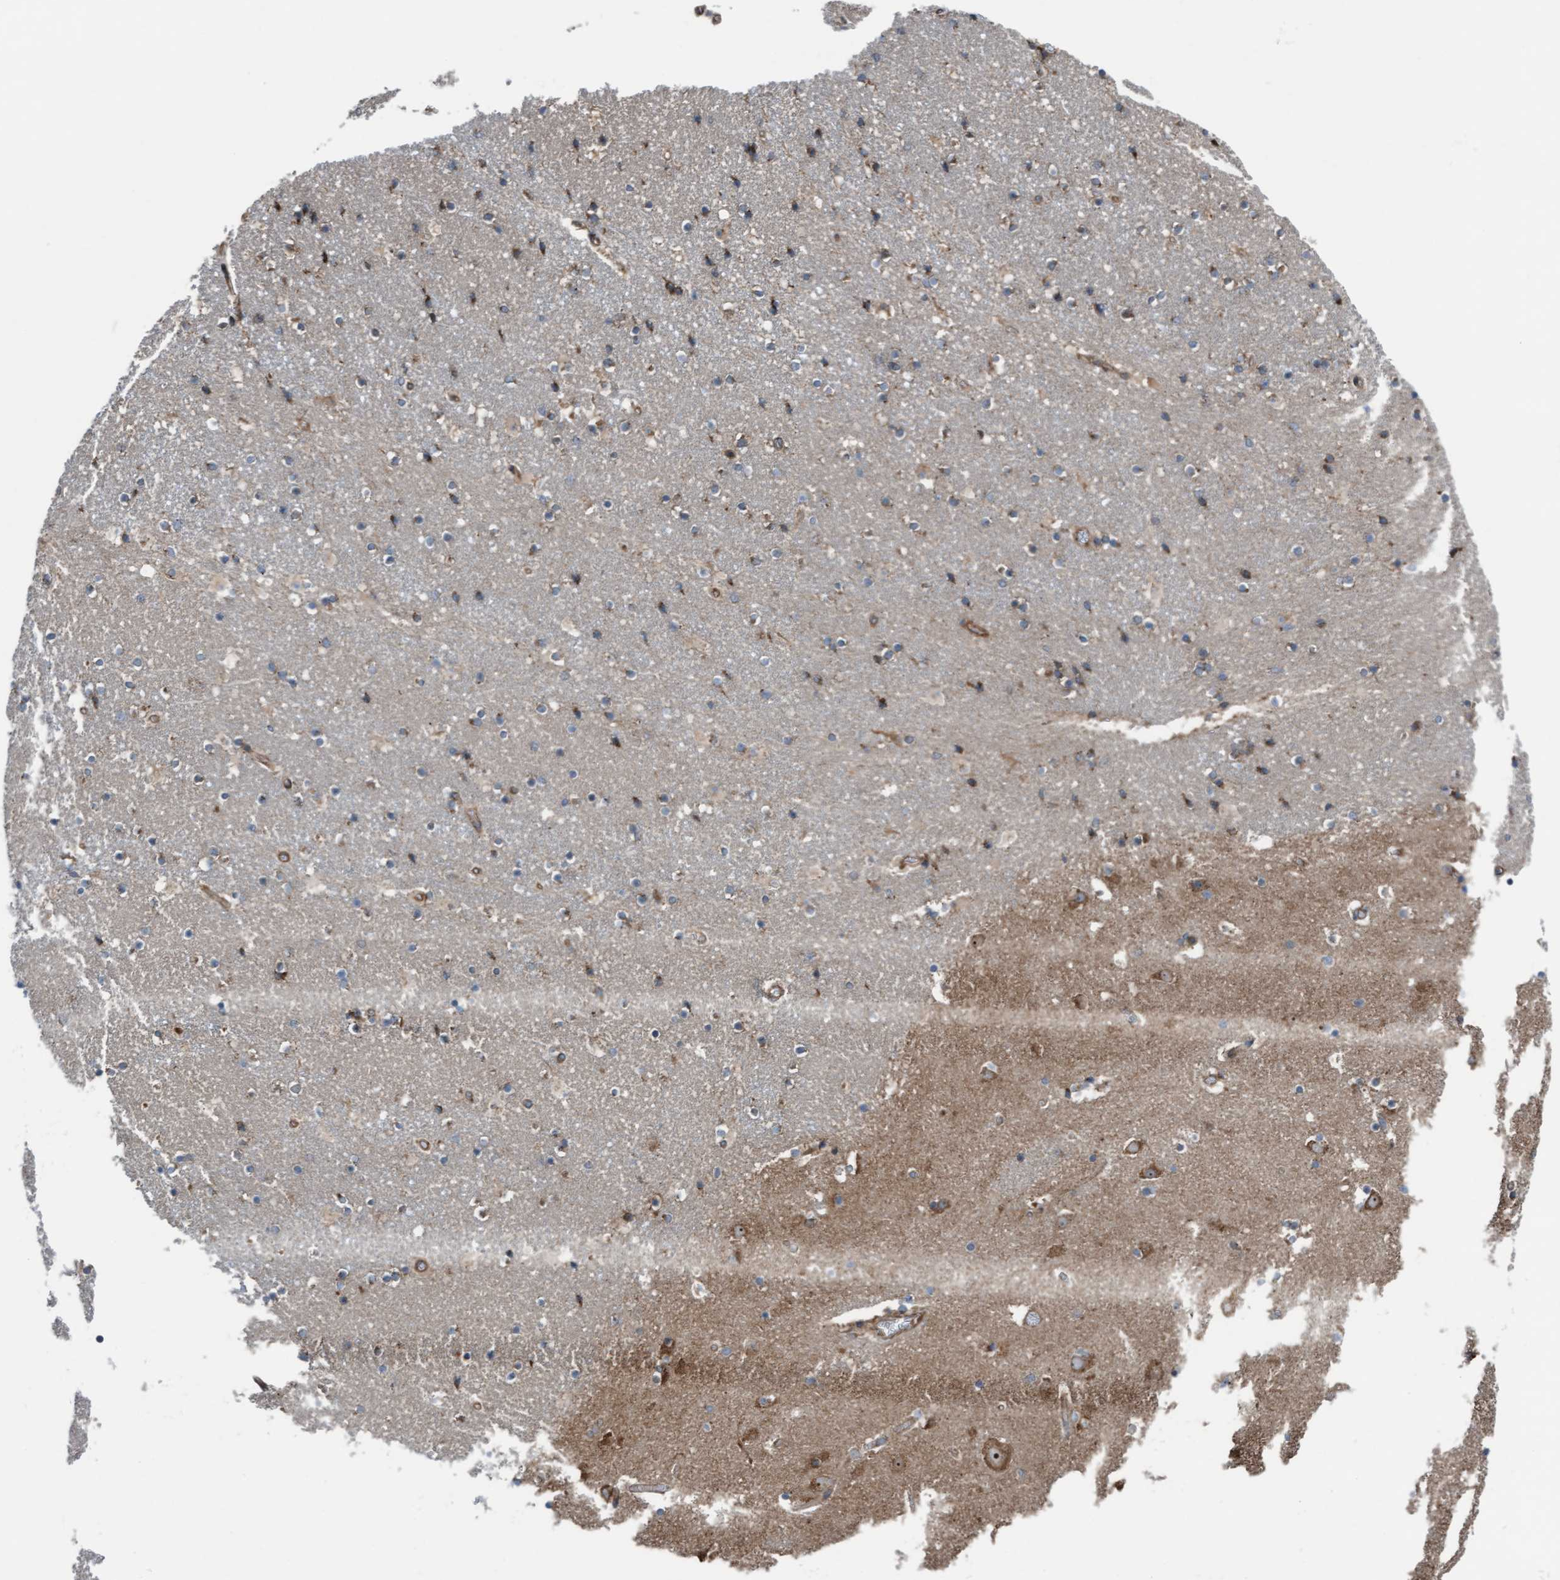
{"staining": {"intensity": "moderate", "quantity": "<25%", "location": "cytoplasmic/membranous"}, "tissue": "caudate", "cell_type": "Glial cells", "image_type": "normal", "snomed": [{"axis": "morphology", "description": "Normal tissue, NOS"}, {"axis": "topography", "description": "Lateral ventricle wall"}], "caption": "Protein staining exhibits moderate cytoplasmic/membranous staining in approximately <25% of glial cells in unremarkable caudate. (IHC, brightfield microscopy, high magnification).", "gene": "RAP1GAP2", "patient": {"sex": "male", "age": 45}}